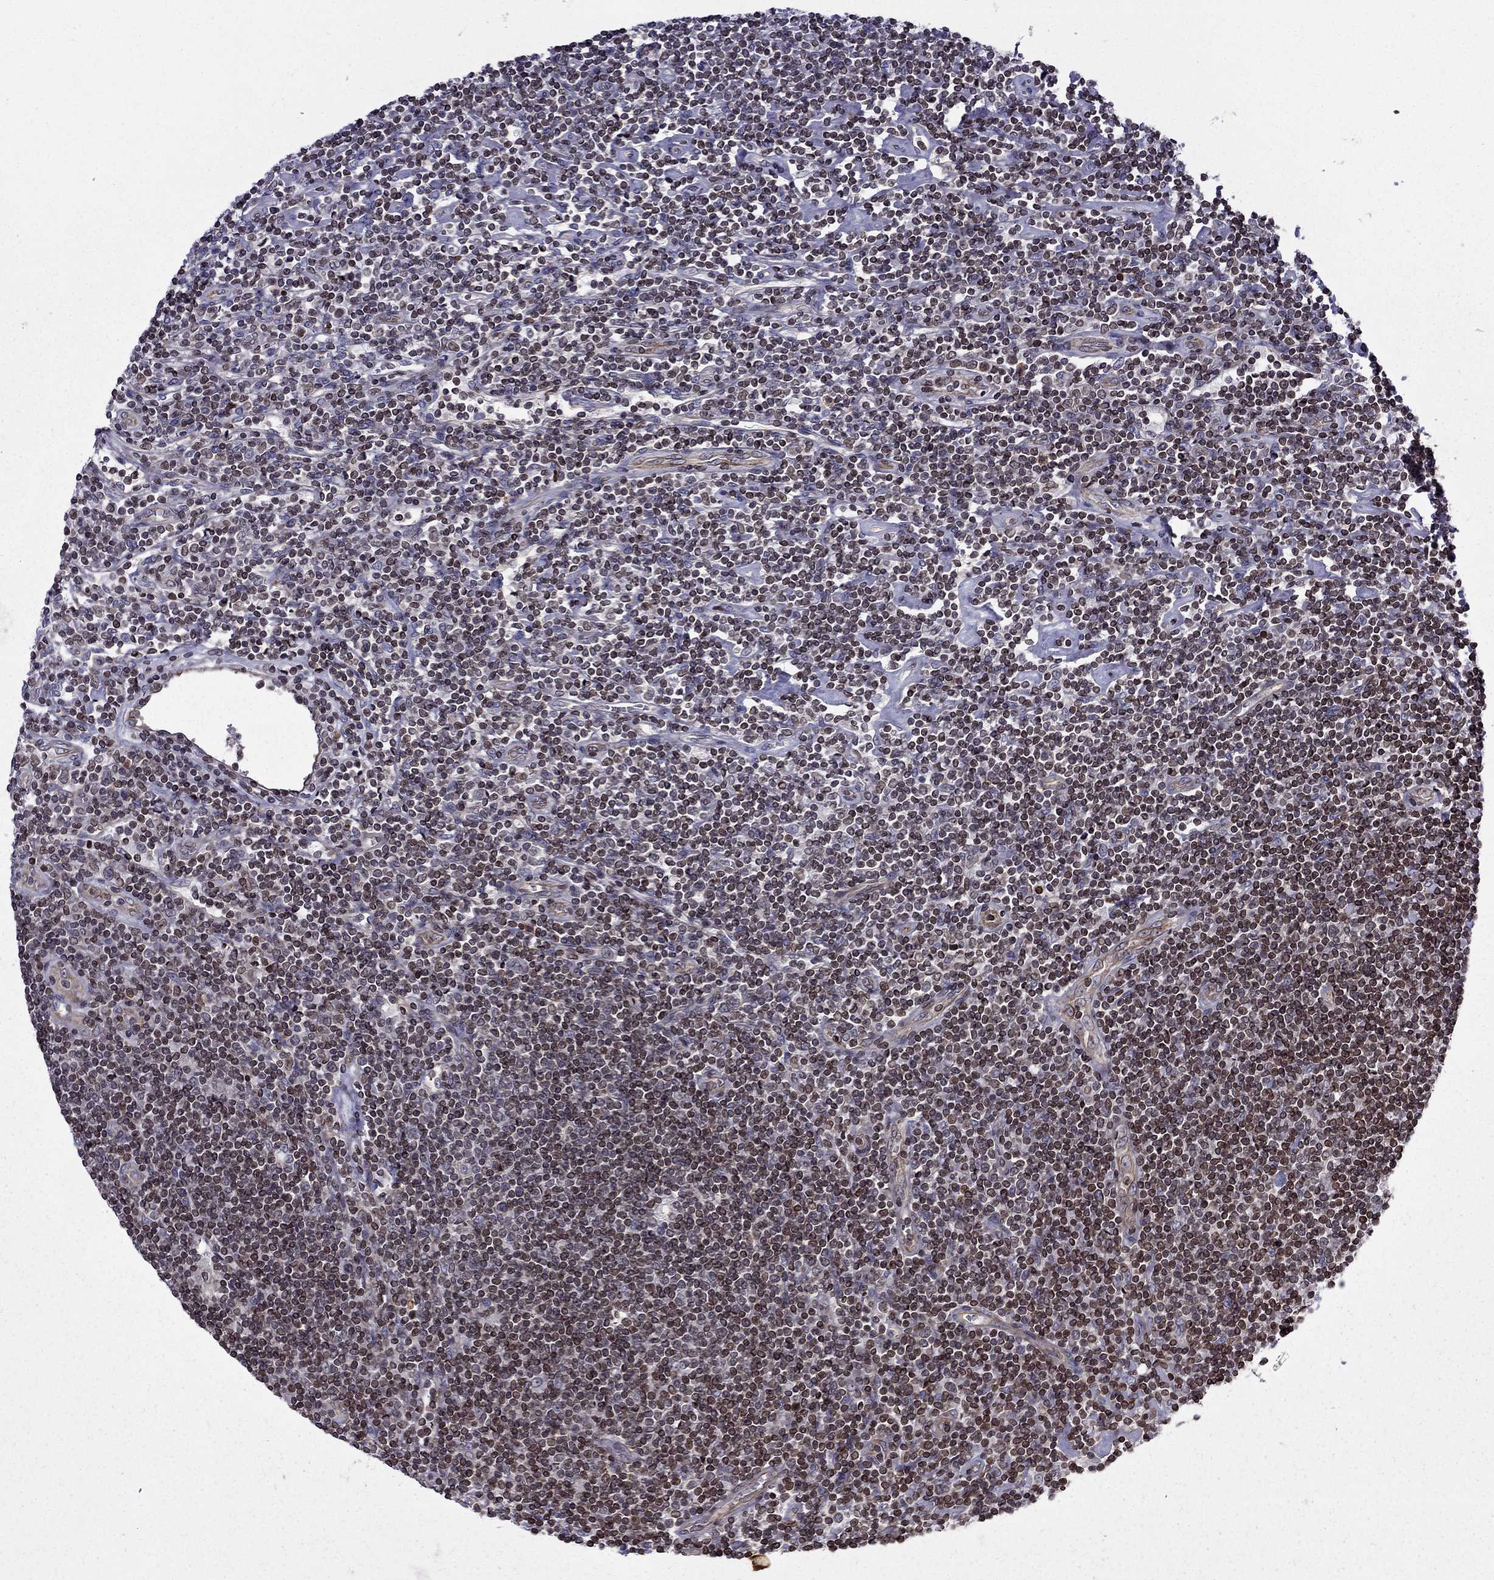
{"staining": {"intensity": "negative", "quantity": "none", "location": "none"}, "tissue": "lymphoma", "cell_type": "Tumor cells", "image_type": "cancer", "snomed": [{"axis": "morphology", "description": "Hodgkin's disease, NOS"}, {"axis": "topography", "description": "Lymph node"}], "caption": "Human lymphoma stained for a protein using IHC exhibits no positivity in tumor cells.", "gene": "CDC42BPA", "patient": {"sex": "male", "age": 40}}